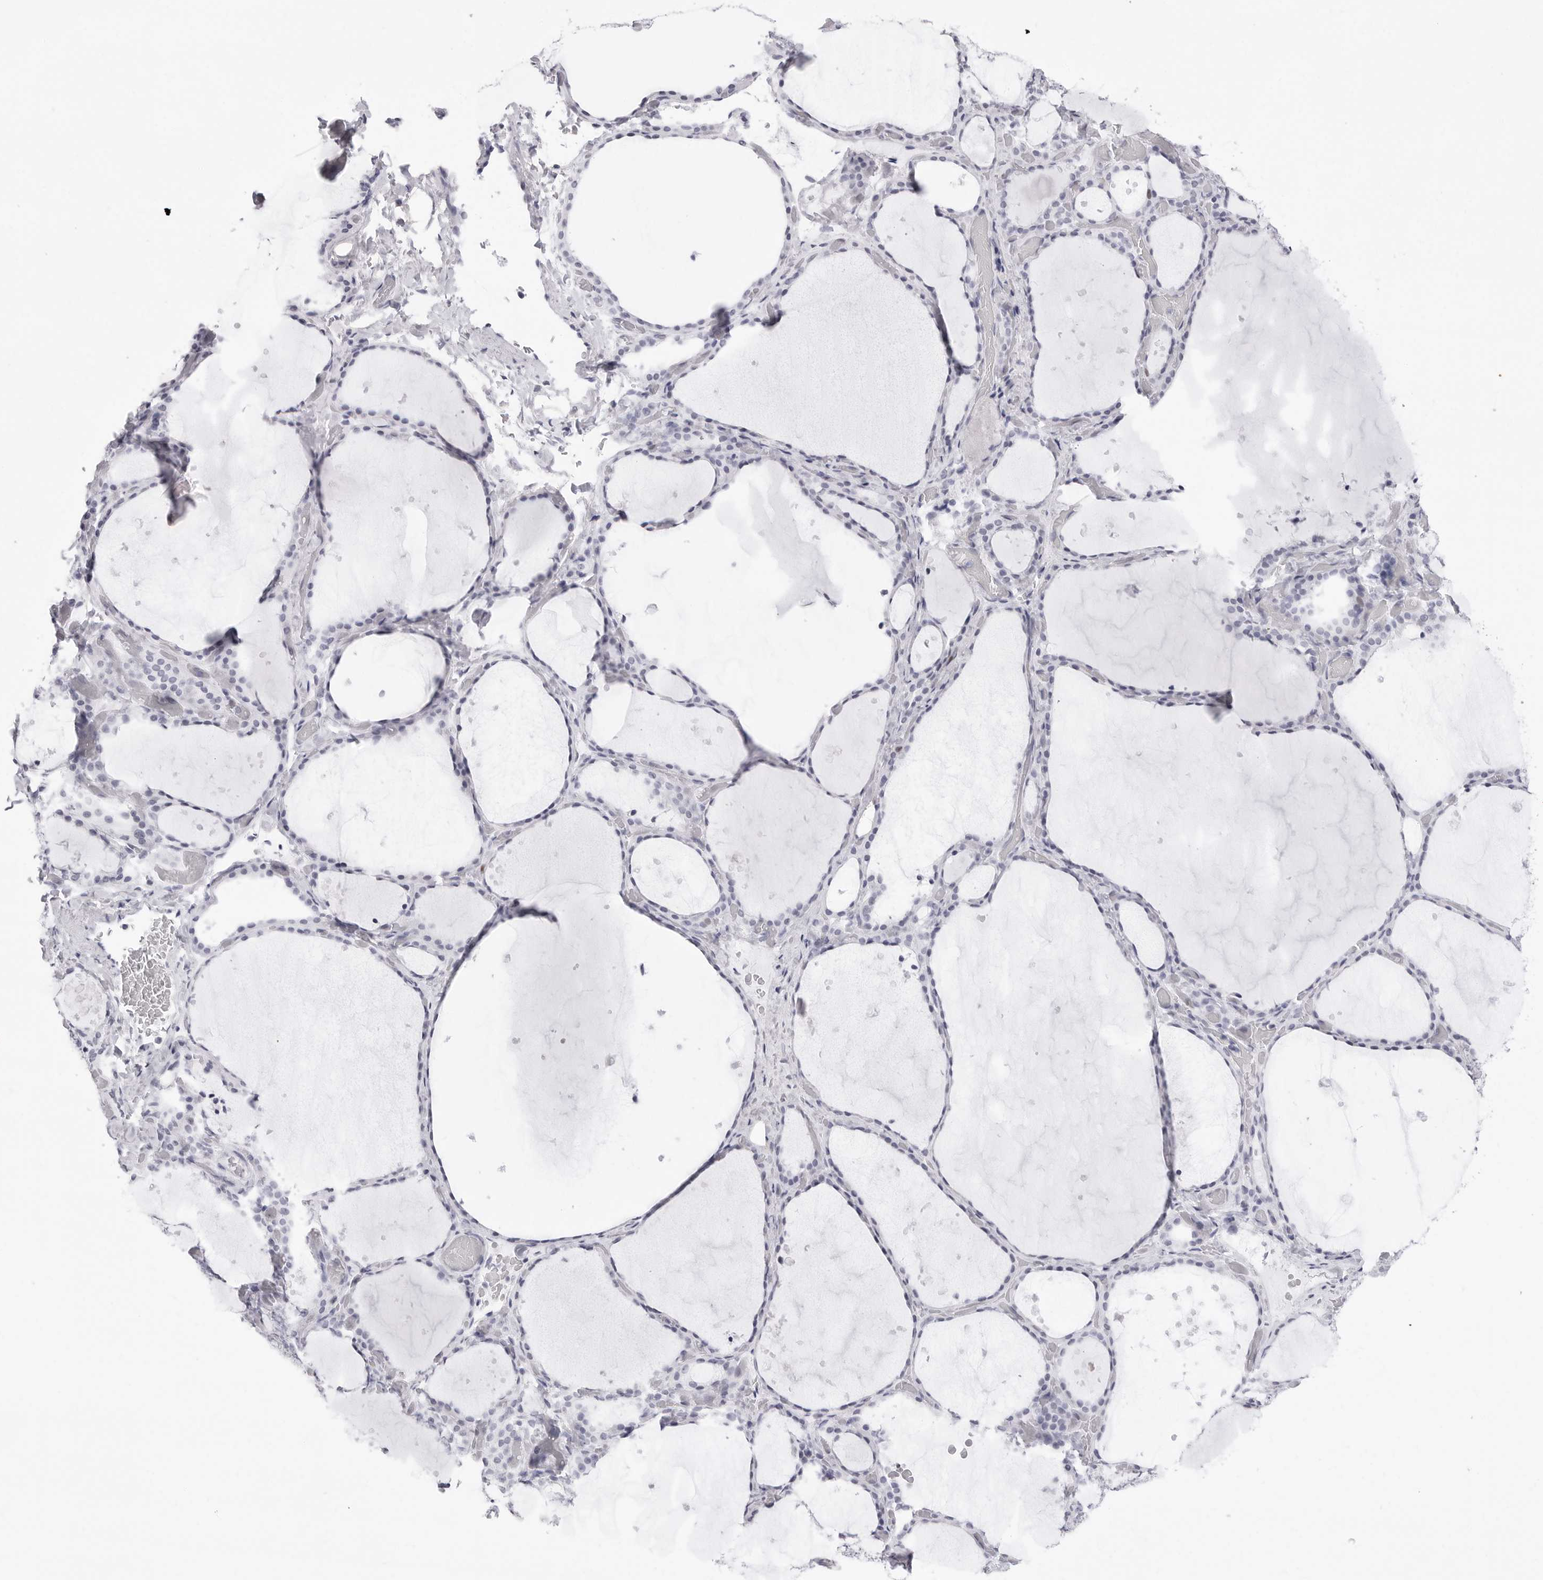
{"staining": {"intensity": "negative", "quantity": "none", "location": "none"}, "tissue": "thyroid gland", "cell_type": "Glandular cells", "image_type": "normal", "snomed": [{"axis": "morphology", "description": "Normal tissue, NOS"}, {"axis": "topography", "description": "Thyroid gland"}], "caption": "The histopathology image displays no significant expression in glandular cells of thyroid gland. Nuclei are stained in blue.", "gene": "NASP", "patient": {"sex": "female", "age": 44}}